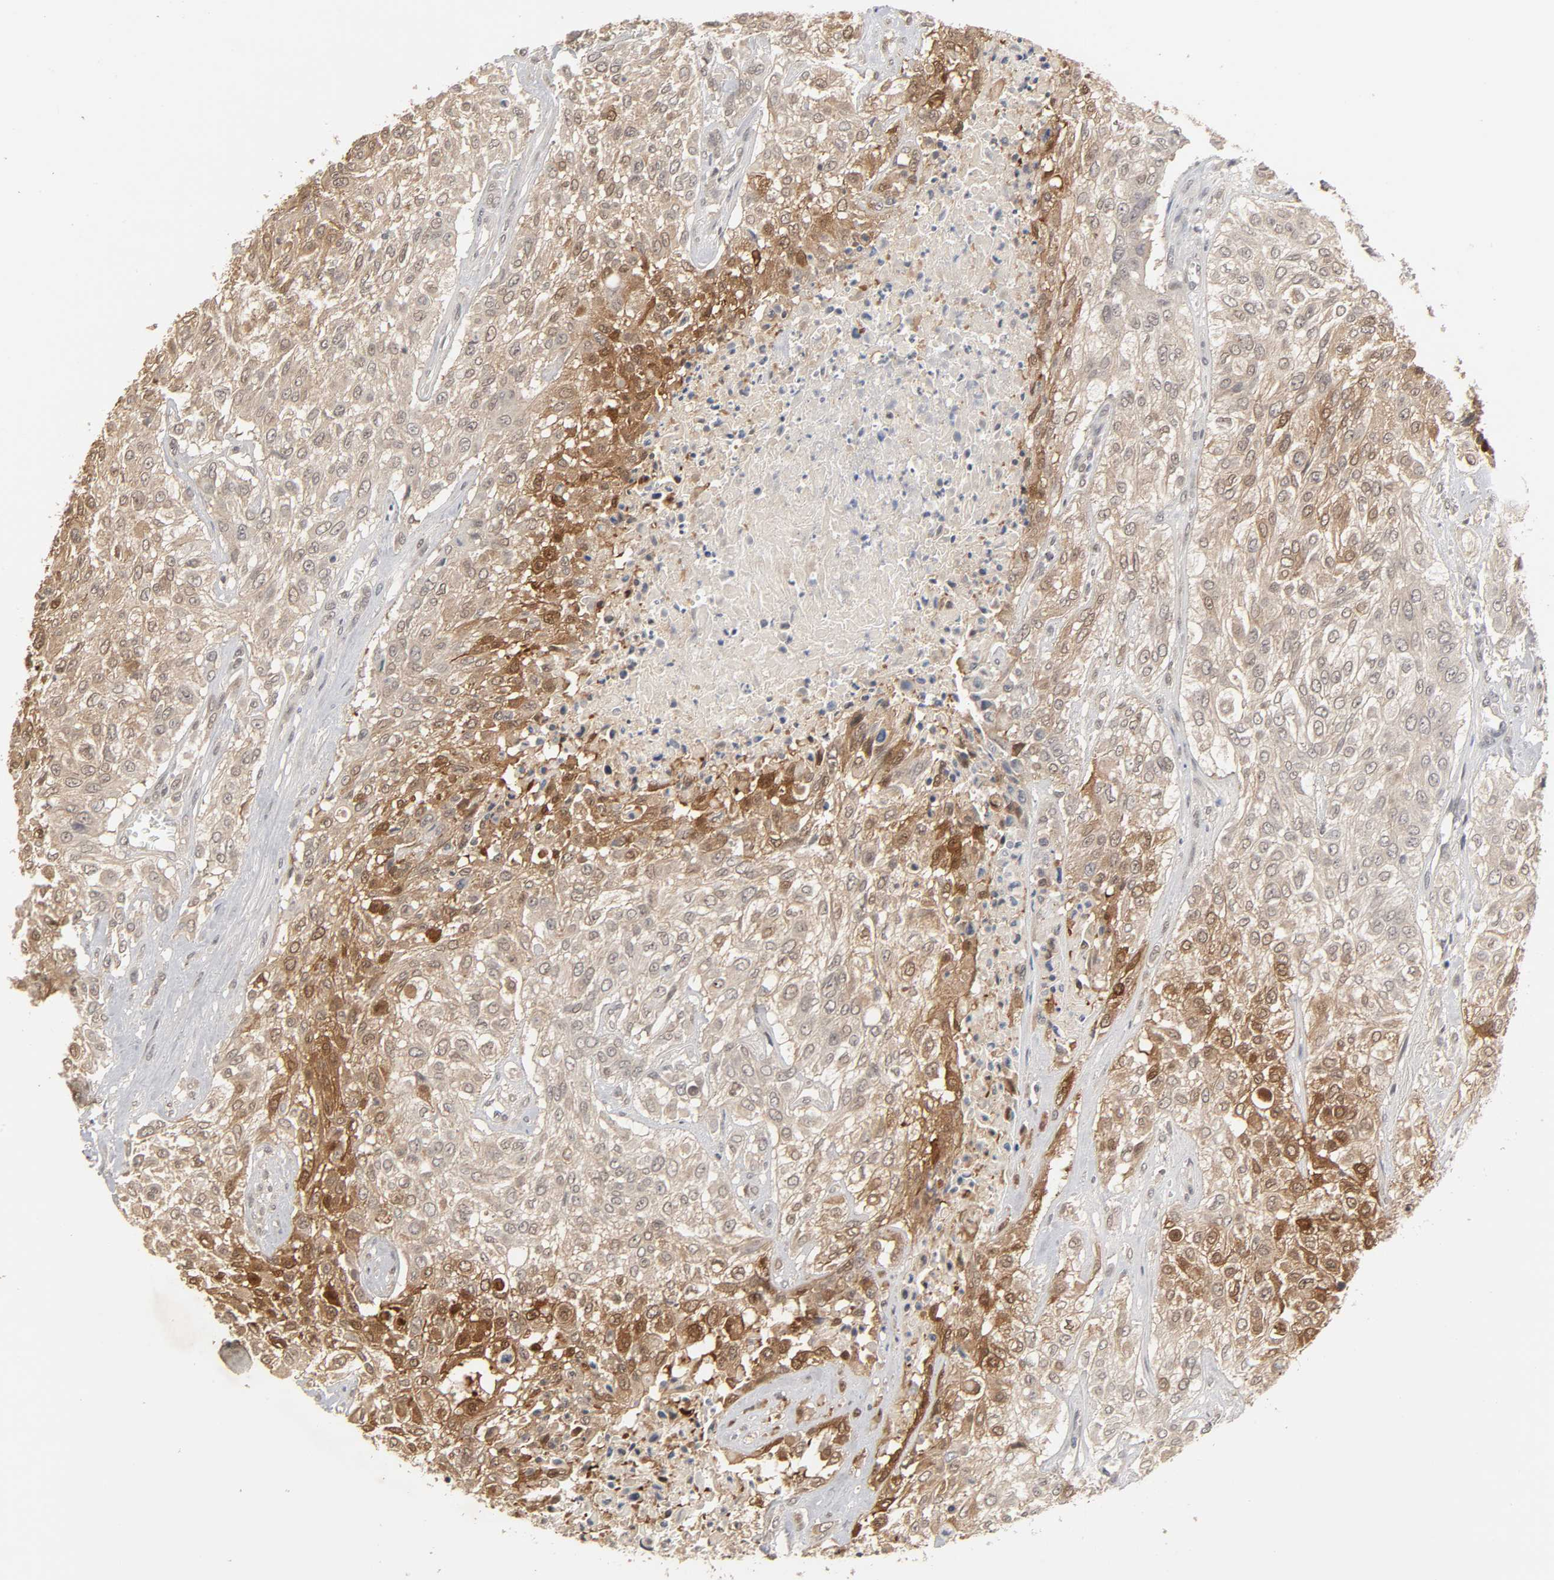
{"staining": {"intensity": "strong", "quantity": ">75%", "location": "cytoplasmic/membranous,nuclear"}, "tissue": "urothelial cancer", "cell_type": "Tumor cells", "image_type": "cancer", "snomed": [{"axis": "morphology", "description": "Urothelial carcinoma, High grade"}, {"axis": "topography", "description": "Urinary bladder"}], "caption": "Immunohistochemical staining of human urothelial carcinoma (high-grade) exhibits high levels of strong cytoplasmic/membranous and nuclear protein expression in approximately >75% of tumor cells. (Brightfield microscopy of DAB IHC at high magnification).", "gene": "HTR1E", "patient": {"sex": "male", "age": 57}}